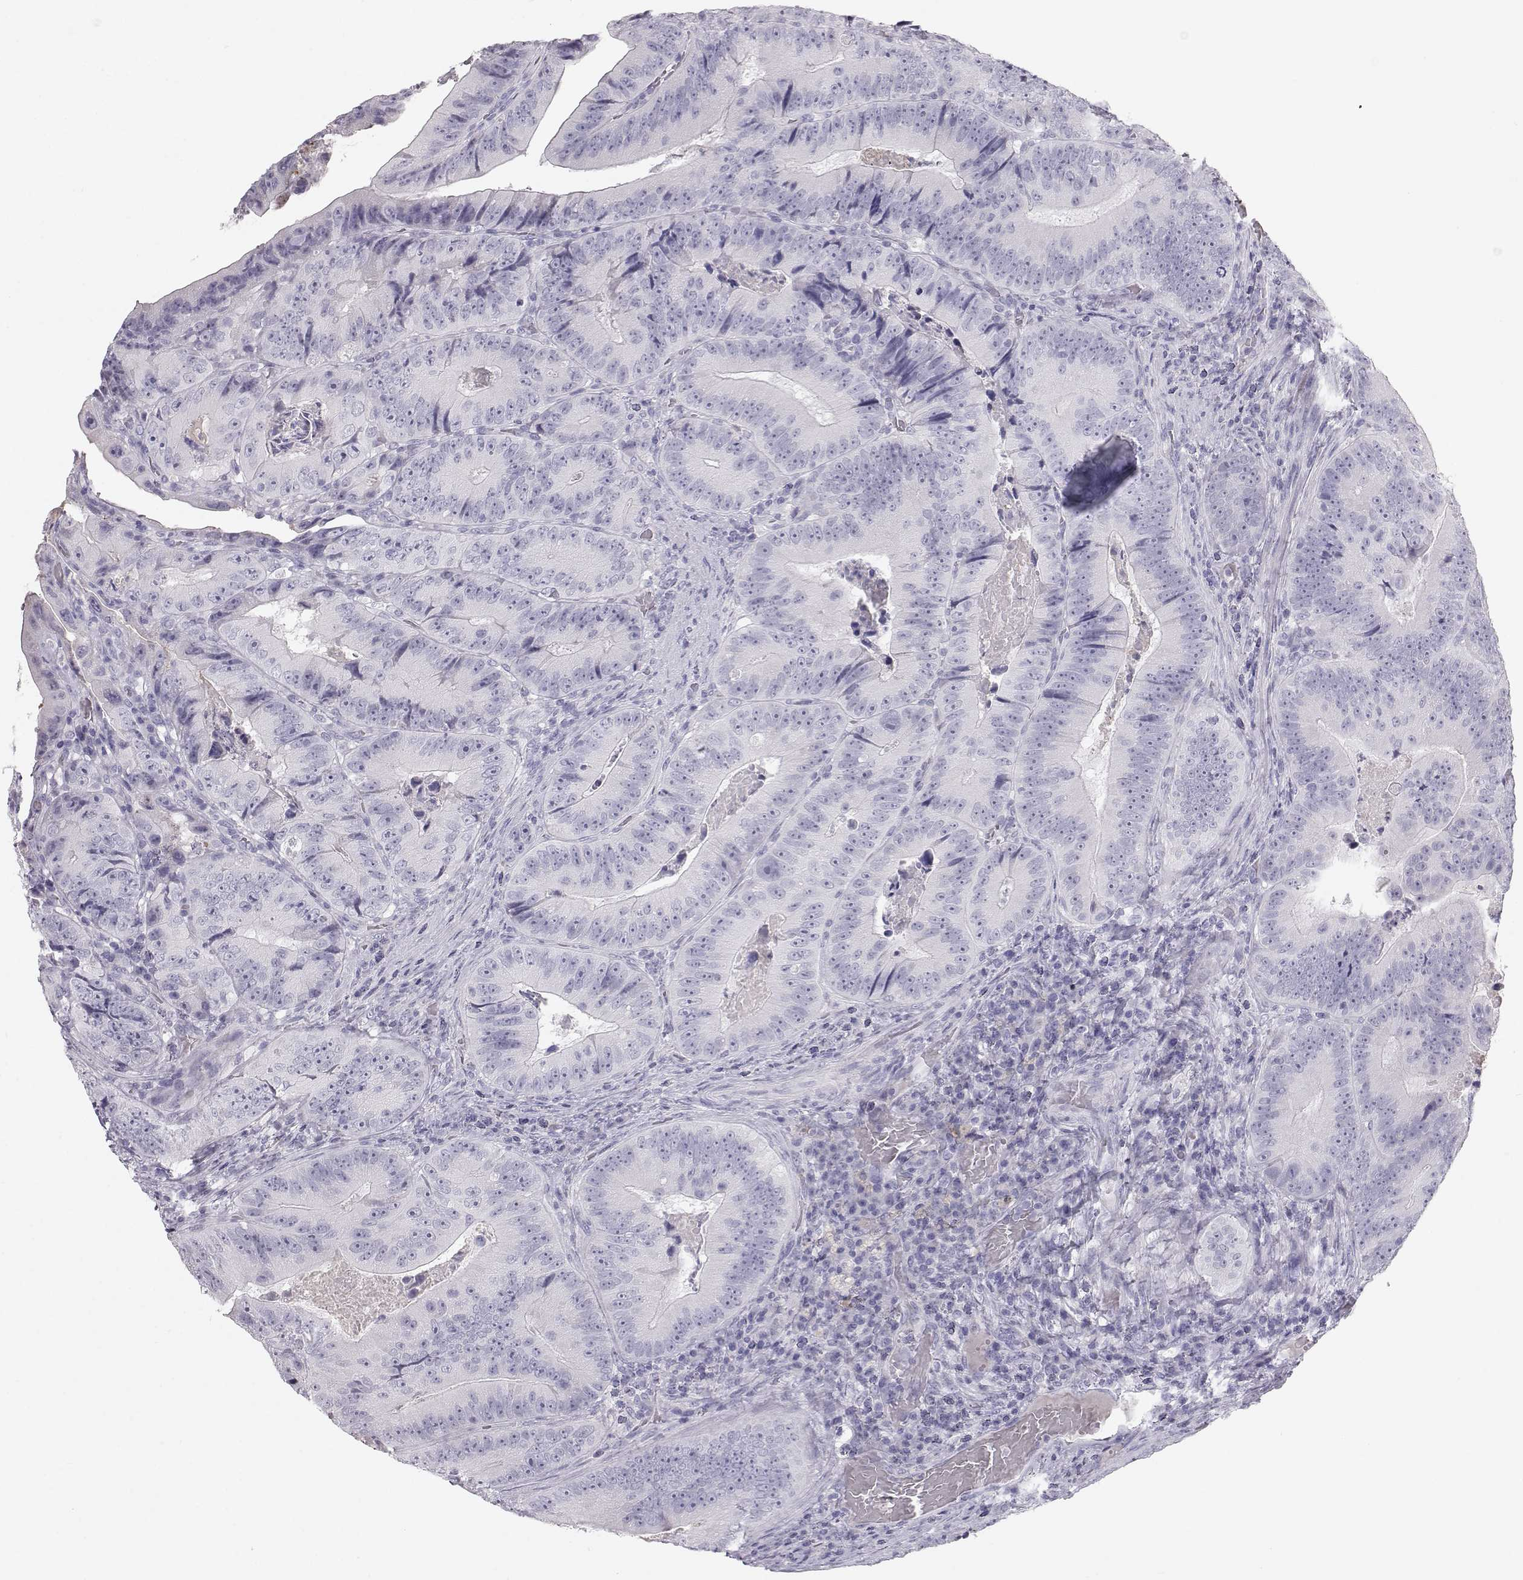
{"staining": {"intensity": "negative", "quantity": "none", "location": "none"}, "tissue": "colorectal cancer", "cell_type": "Tumor cells", "image_type": "cancer", "snomed": [{"axis": "morphology", "description": "Adenocarcinoma, NOS"}, {"axis": "topography", "description": "Colon"}], "caption": "This is a photomicrograph of immunohistochemistry staining of colorectal cancer (adenocarcinoma), which shows no positivity in tumor cells.", "gene": "KRTAP16-1", "patient": {"sex": "female", "age": 86}}